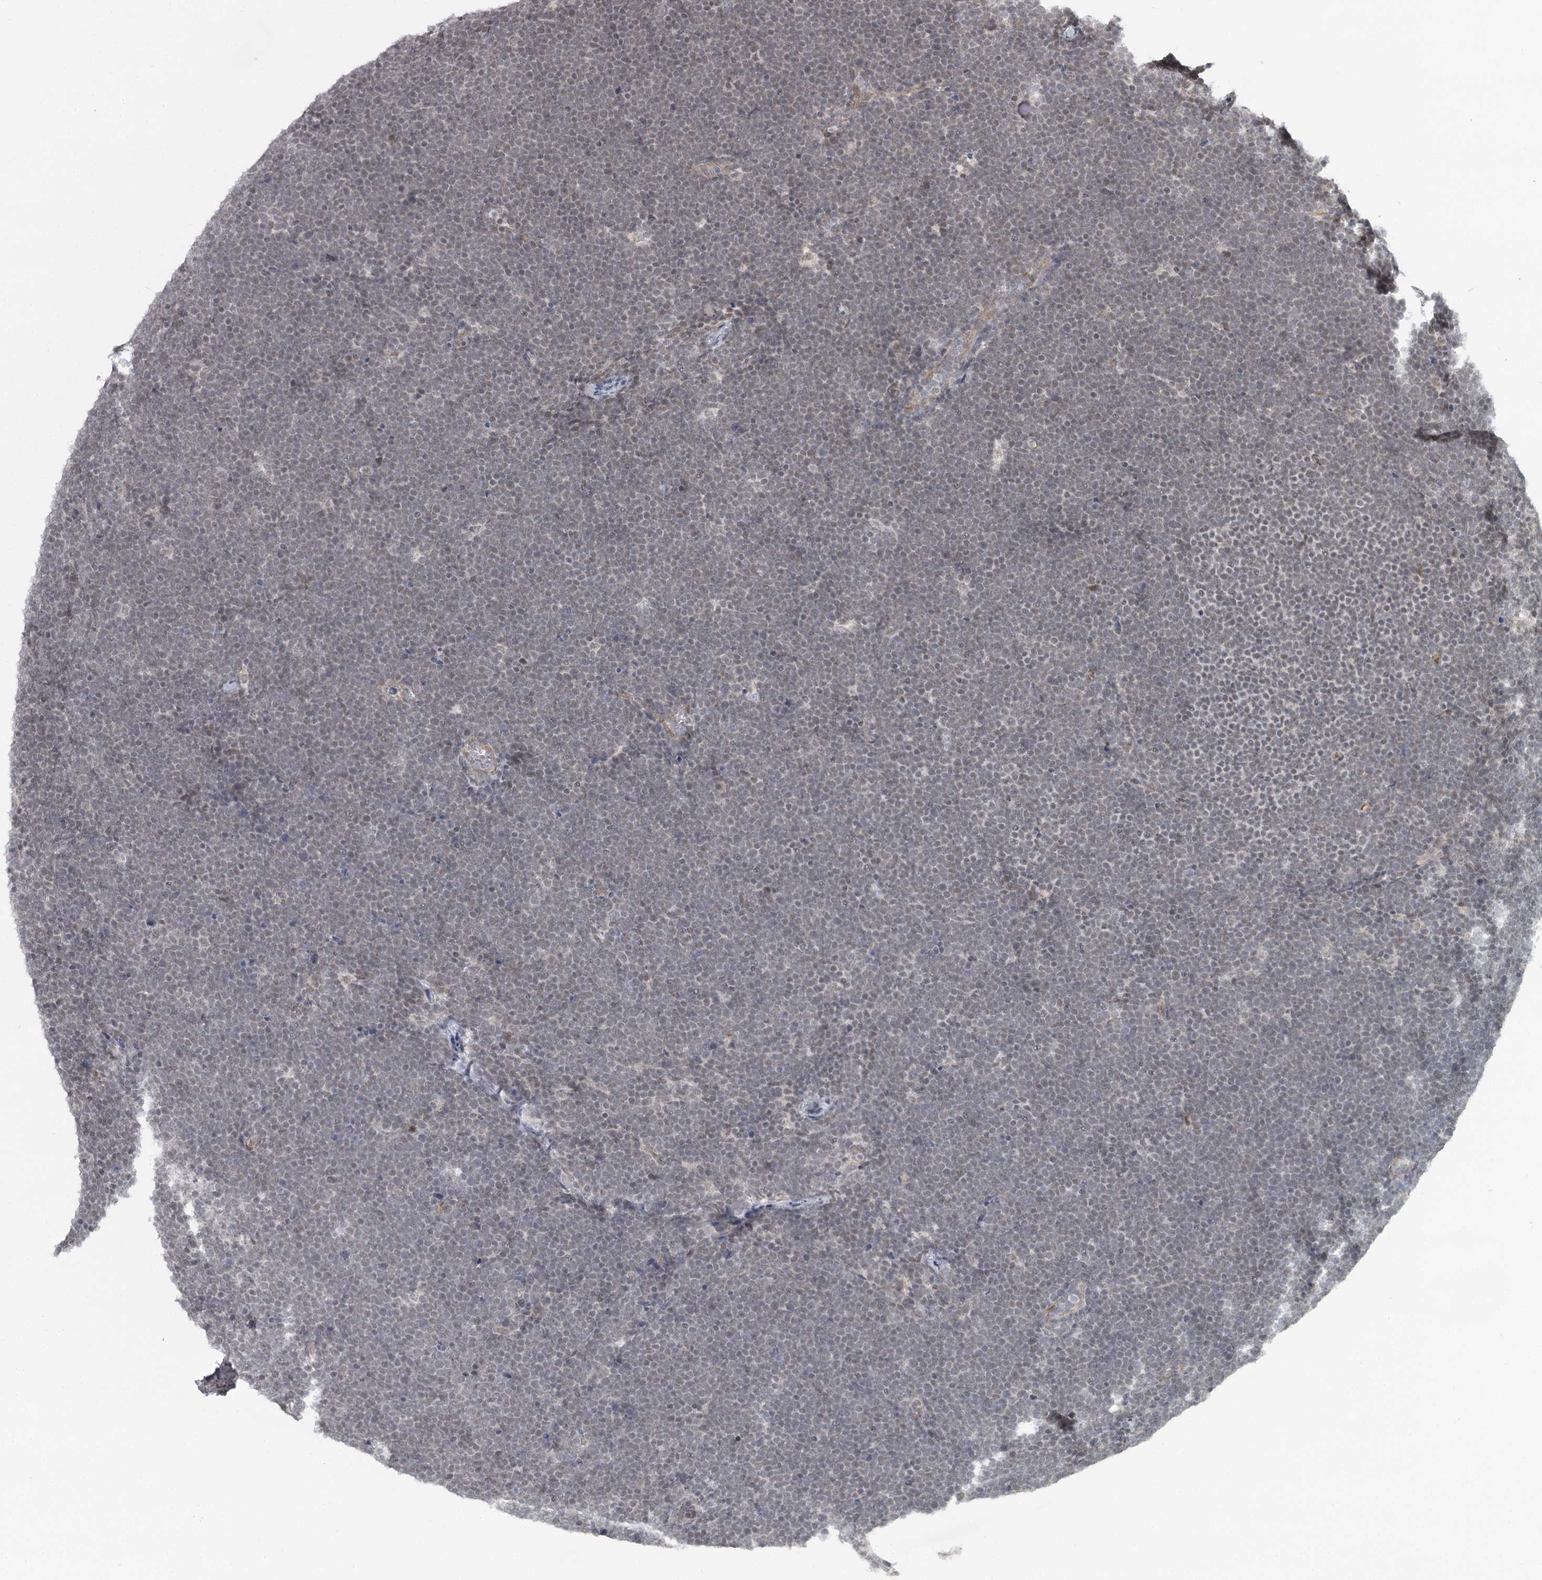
{"staining": {"intensity": "weak", "quantity": "25%-75%", "location": "nuclear"}, "tissue": "lymphoma", "cell_type": "Tumor cells", "image_type": "cancer", "snomed": [{"axis": "morphology", "description": "Malignant lymphoma, non-Hodgkin's type, High grade"}, {"axis": "topography", "description": "Lymph node"}], "caption": "Weak nuclear positivity for a protein is present in approximately 25%-75% of tumor cells of high-grade malignant lymphoma, non-Hodgkin's type using immunohistochemistry.", "gene": "FAM13C", "patient": {"sex": "male", "age": 13}}